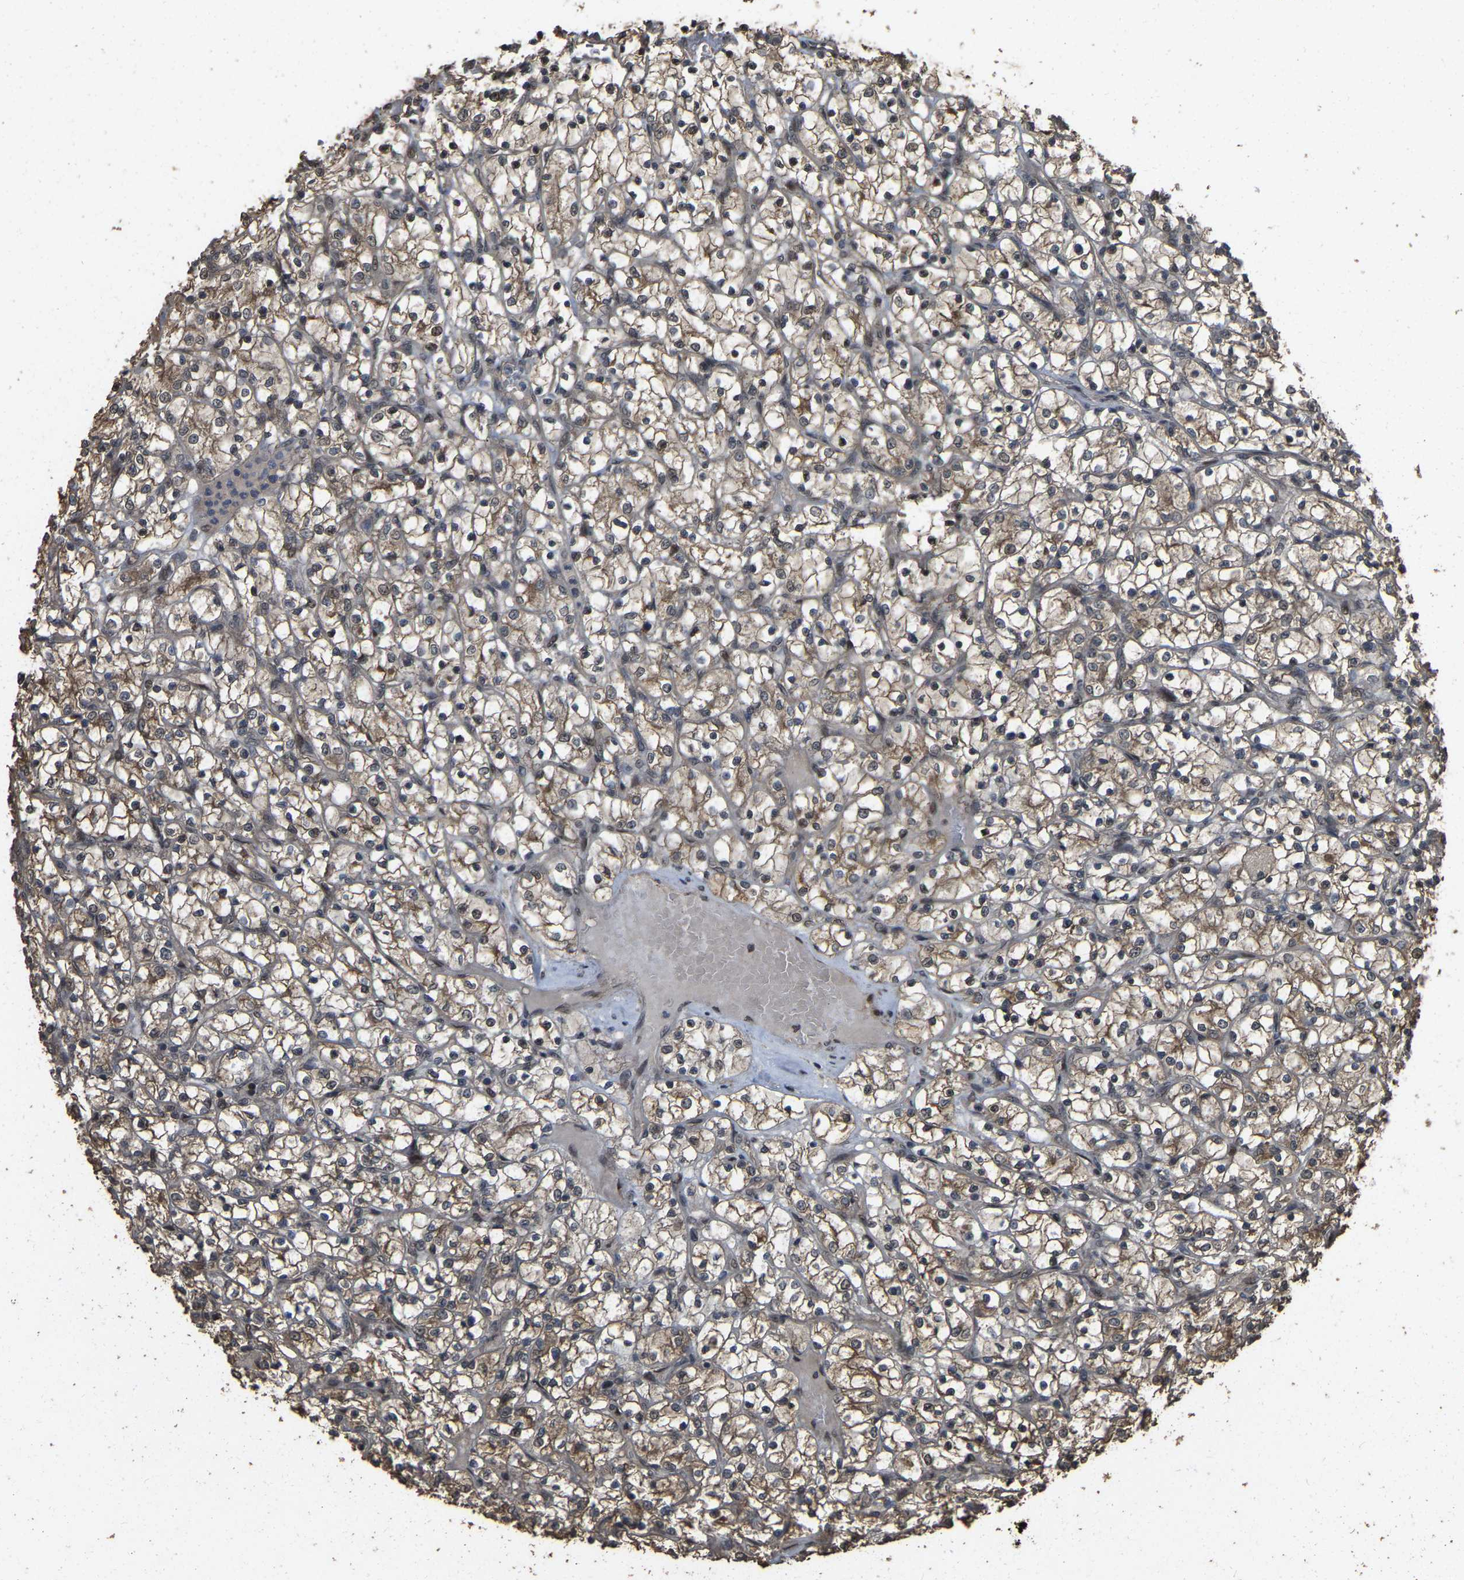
{"staining": {"intensity": "moderate", "quantity": ">75%", "location": "cytoplasmic/membranous"}, "tissue": "renal cancer", "cell_type": "Tumor cells", "image_type": "cancer", "snomed": [{"axis": "morphology", "description": "Adenocarcinoma, NOS"}, {"axis": "topography", "description": "Kidney"}], "caption": "Tumor cells demonstrate moderate cytoplasmic/membranous staining in approximately >75% of cells in renal cancer.", "gene": "ARHGAP23", "patient": {"sex": "female", "age": 69}}